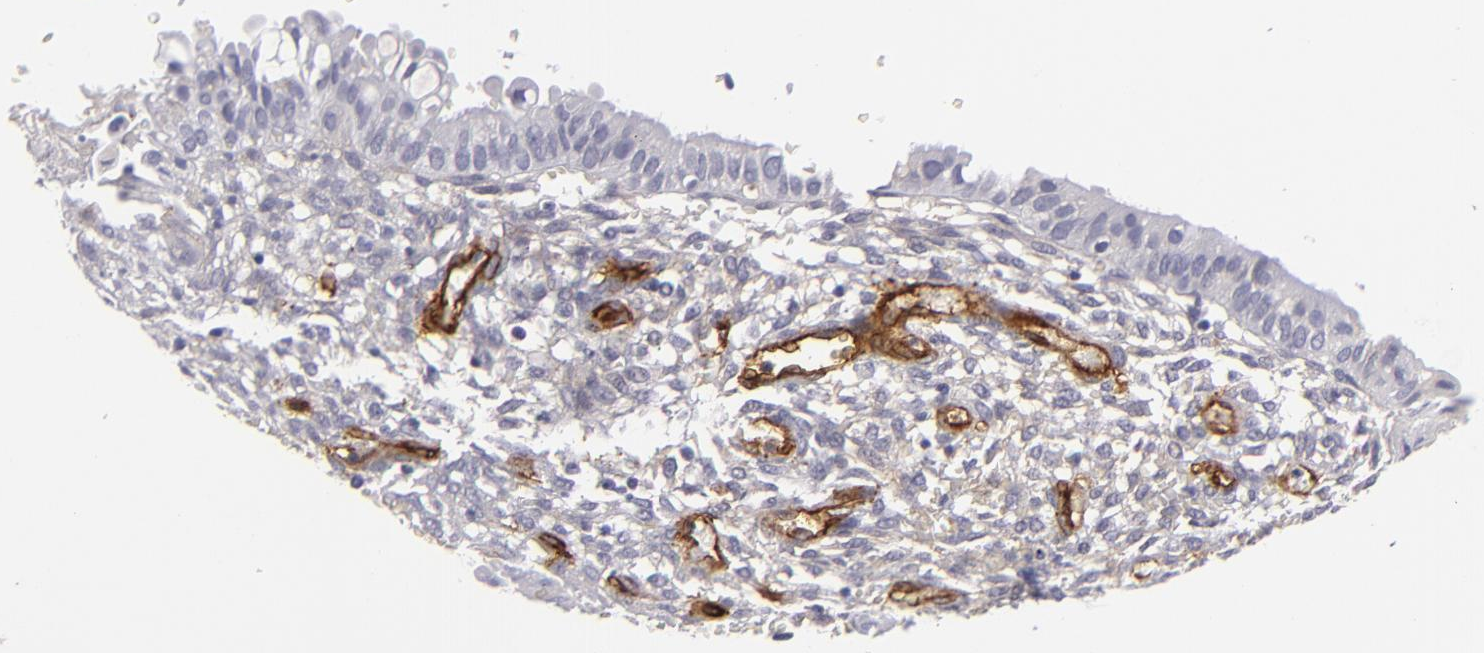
{"staining": {"intensity": "negative", "quantity": "none", "location": "none"}, "tissue": "endometrium", "cell_type": "Cells in endometrial stroma", "image_type": "normal", "snomed": [{"axis": "morphology", "description": "Normal tissue, NOS"}, {"axis": "topography", "description": "Endometrium"}], "caption": "Cells in endometrial stroma are negative for protein expression in unremarkable human endometrium. The staining was performed using DAB to visualize the protein expression in brown, while the nuclei were stained in blue with hematoxylin (Magnification: 20x).", "gene": "MCAM", "patient": {"sex": "female", "age": 61}}